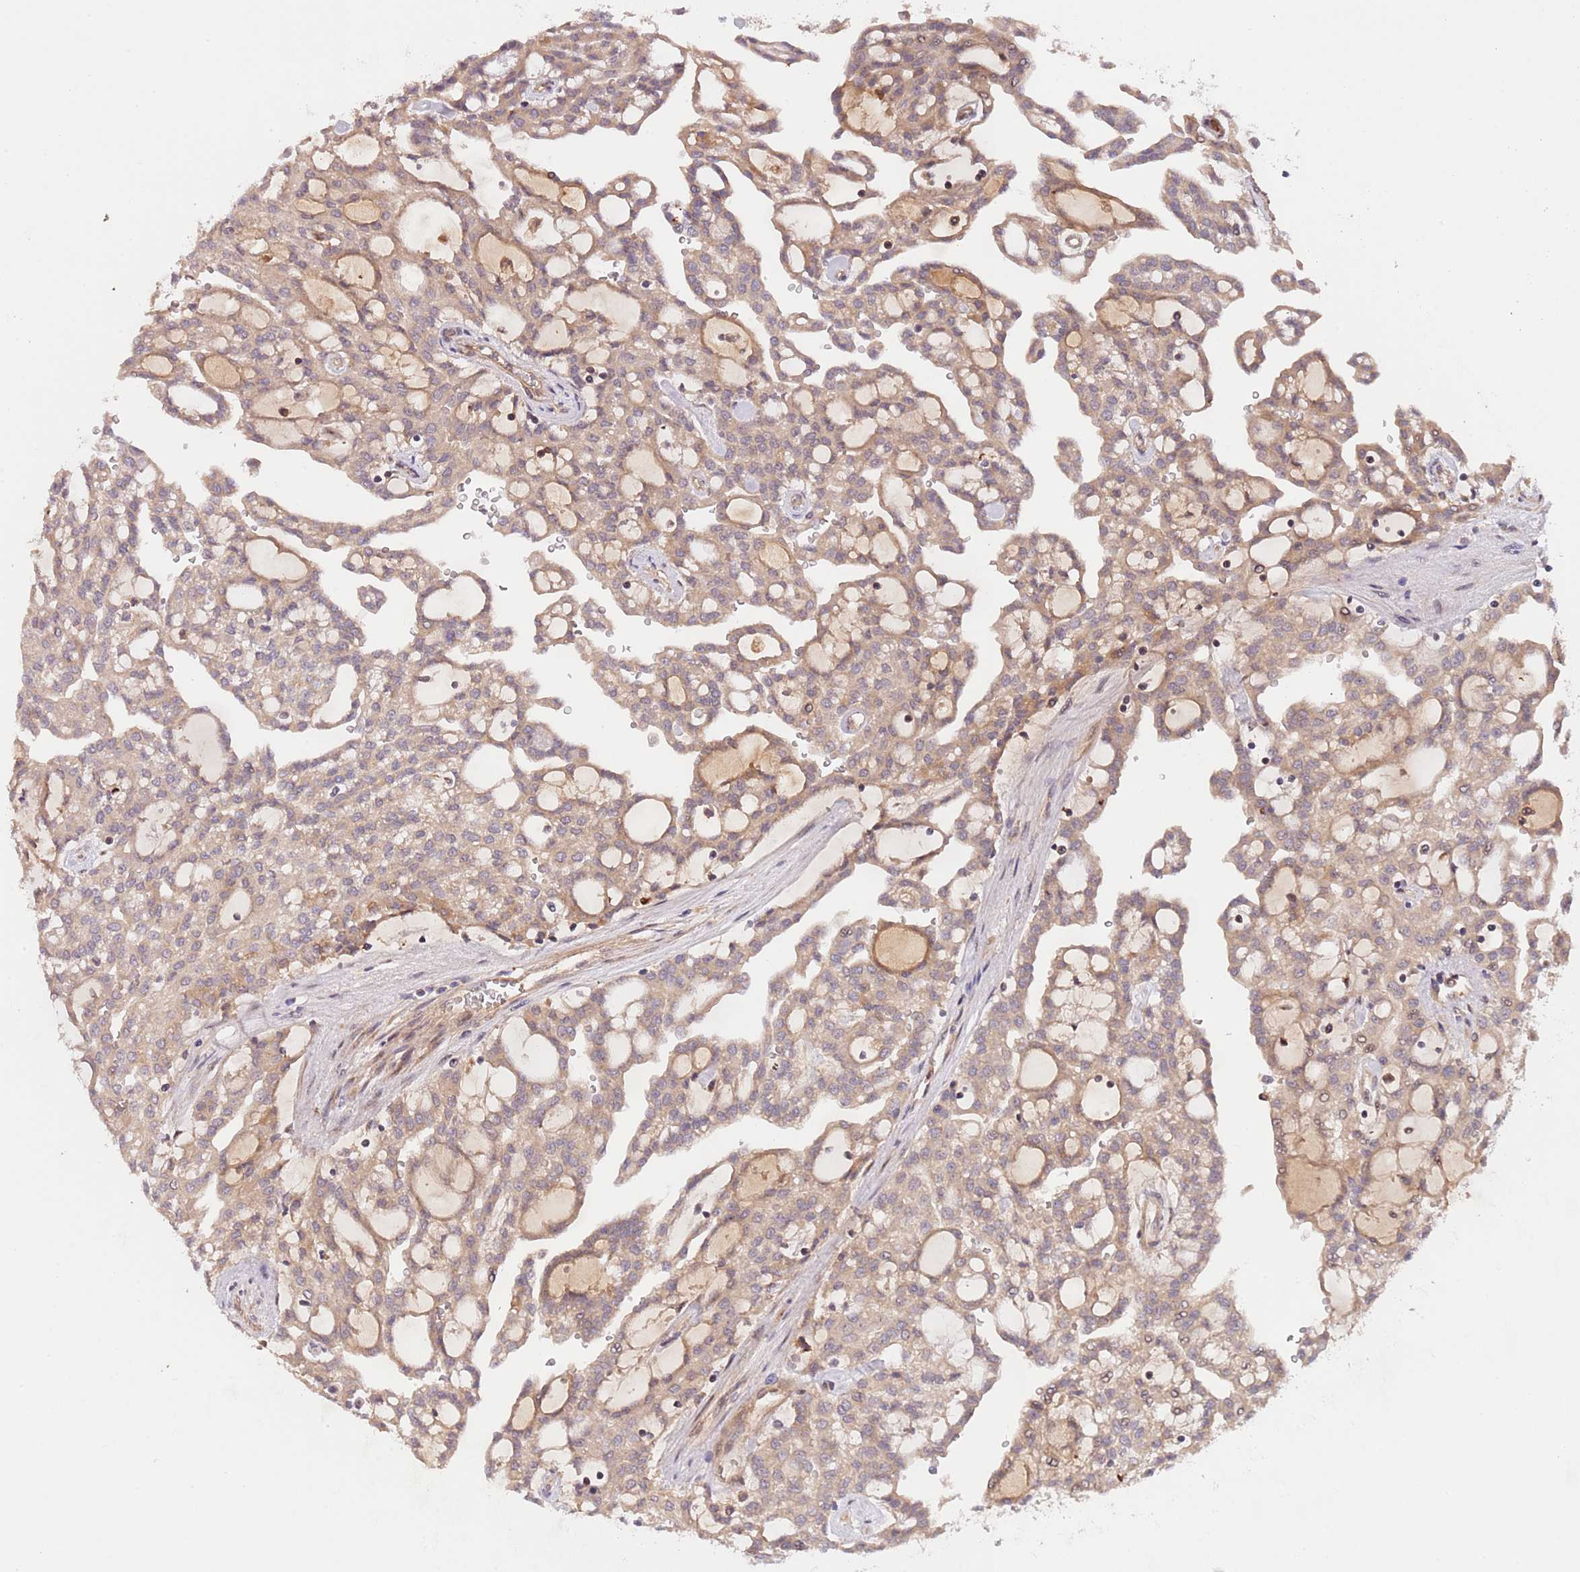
{"staining": {"intensity": "moderate", "quantity": ">75%", "location": "cytoplasmic/membranous"}, "tissue": "renal cancer", "cell_type": "Tumor cells", "image_type": "cancer", "snomed": [{"axis": "morphology", "description": "Adenocarcinoma, NOS"}, {"axis": "topography", "description": "Kidney"}], "caption": "Human renal cancer (adenocarcinoma) stained for a protein (brown) displays moderate cytoplasmic/membranous positive staining in about >75% of tumor cells.", "gene": "PRR16", "patient": {"sex": "male", "age": 63}}